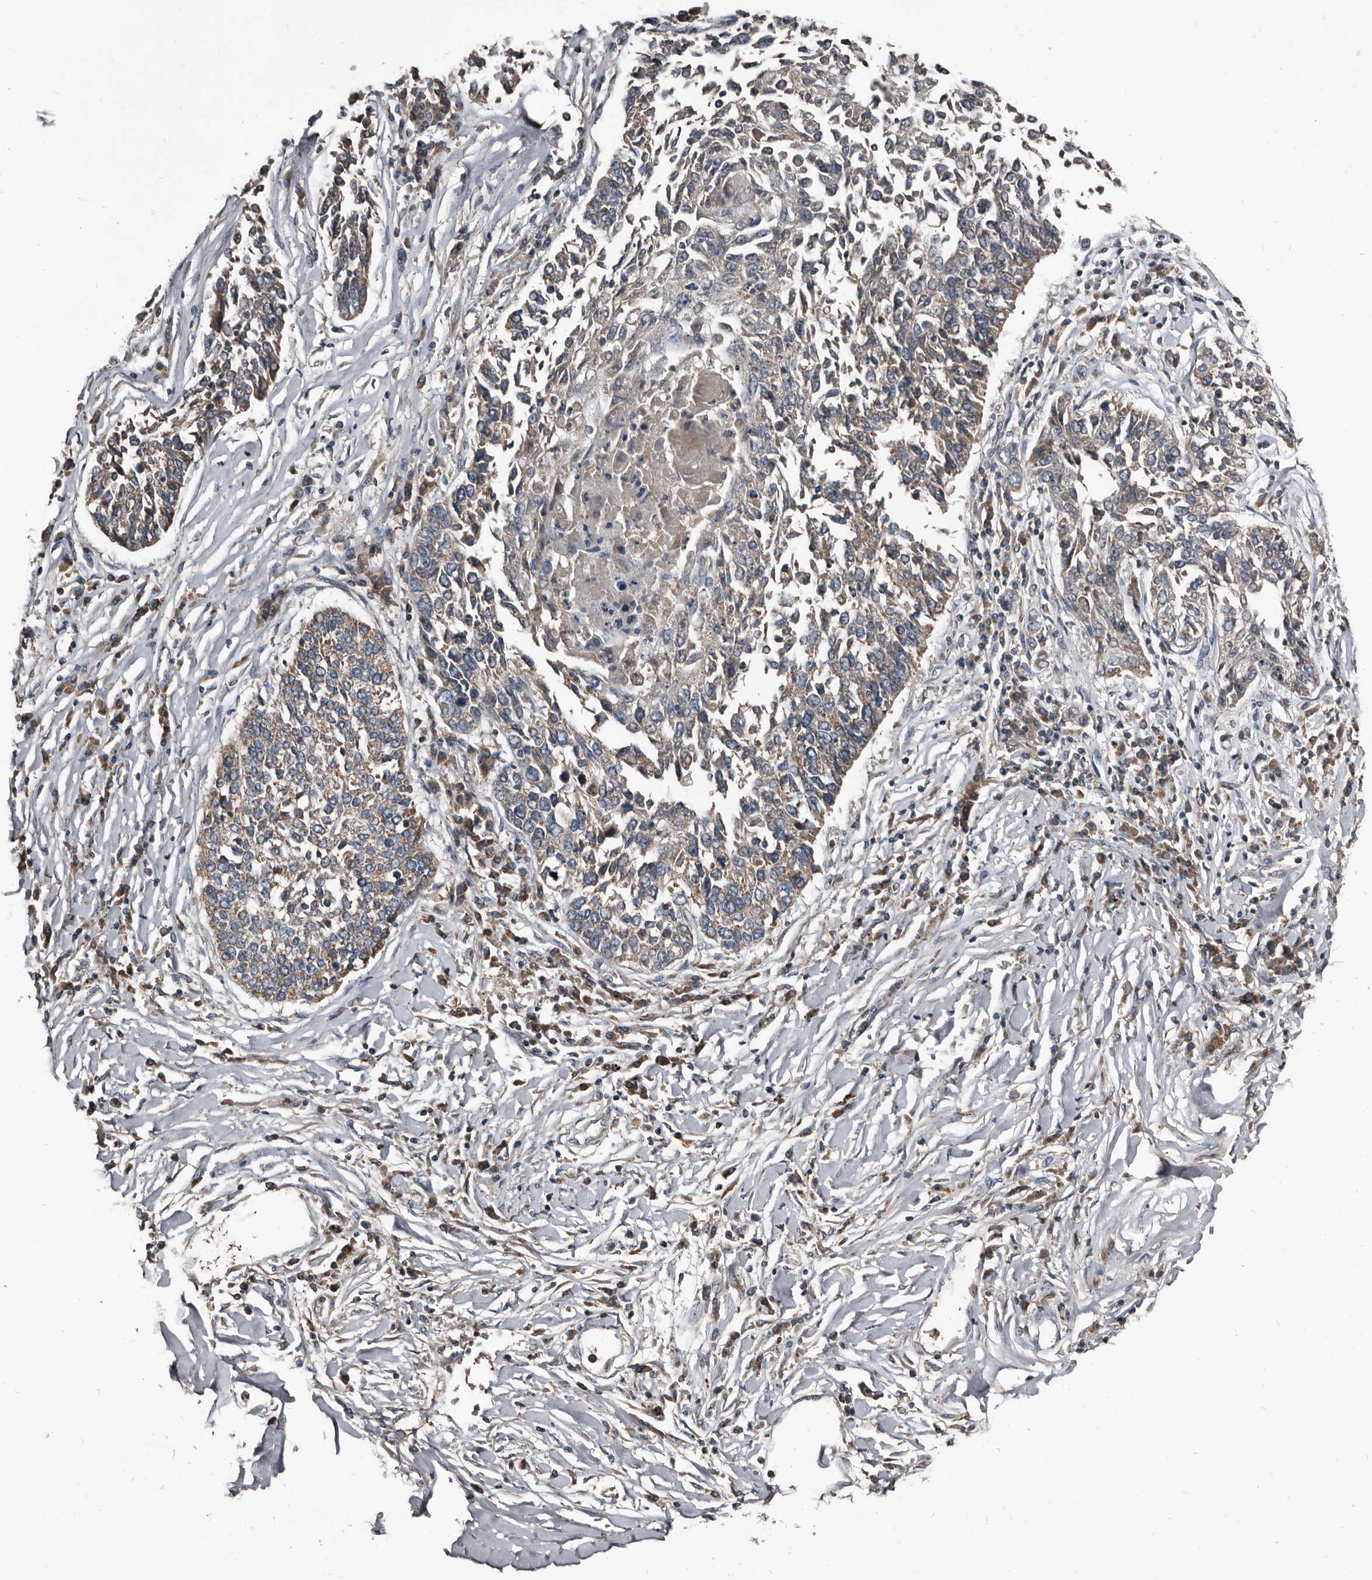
{"staining": {"intensity": "weak", "quantity": ">75%", "location": "cytoplasmic/membranous"}, "tissue": "lung cancer", "cell_type": "Tumor cells", "image_type": "cancer", "snomed": [{"axis": "morphology", "description": "Normal tissue, NOS"}, {"axis": "morphology", "description": "Squamous cell carcinoma, NOS"}, {"axis": "topography", "description": "Cartilage tissue"}, {"axis": "topography", "description": "Bronchus"}, {"axis": "topography", "description": "Lung"}, {"axis": "topography", "description": "Peripheral nerve tissue"}], "caption": "An image of lung squamous cell carcinoma stained for a protein reveals weak cytoplasmic/membranous brown staining in tumor cells.", "gene": "GREB1", "patient": {"sex": "female", "age": 49}}